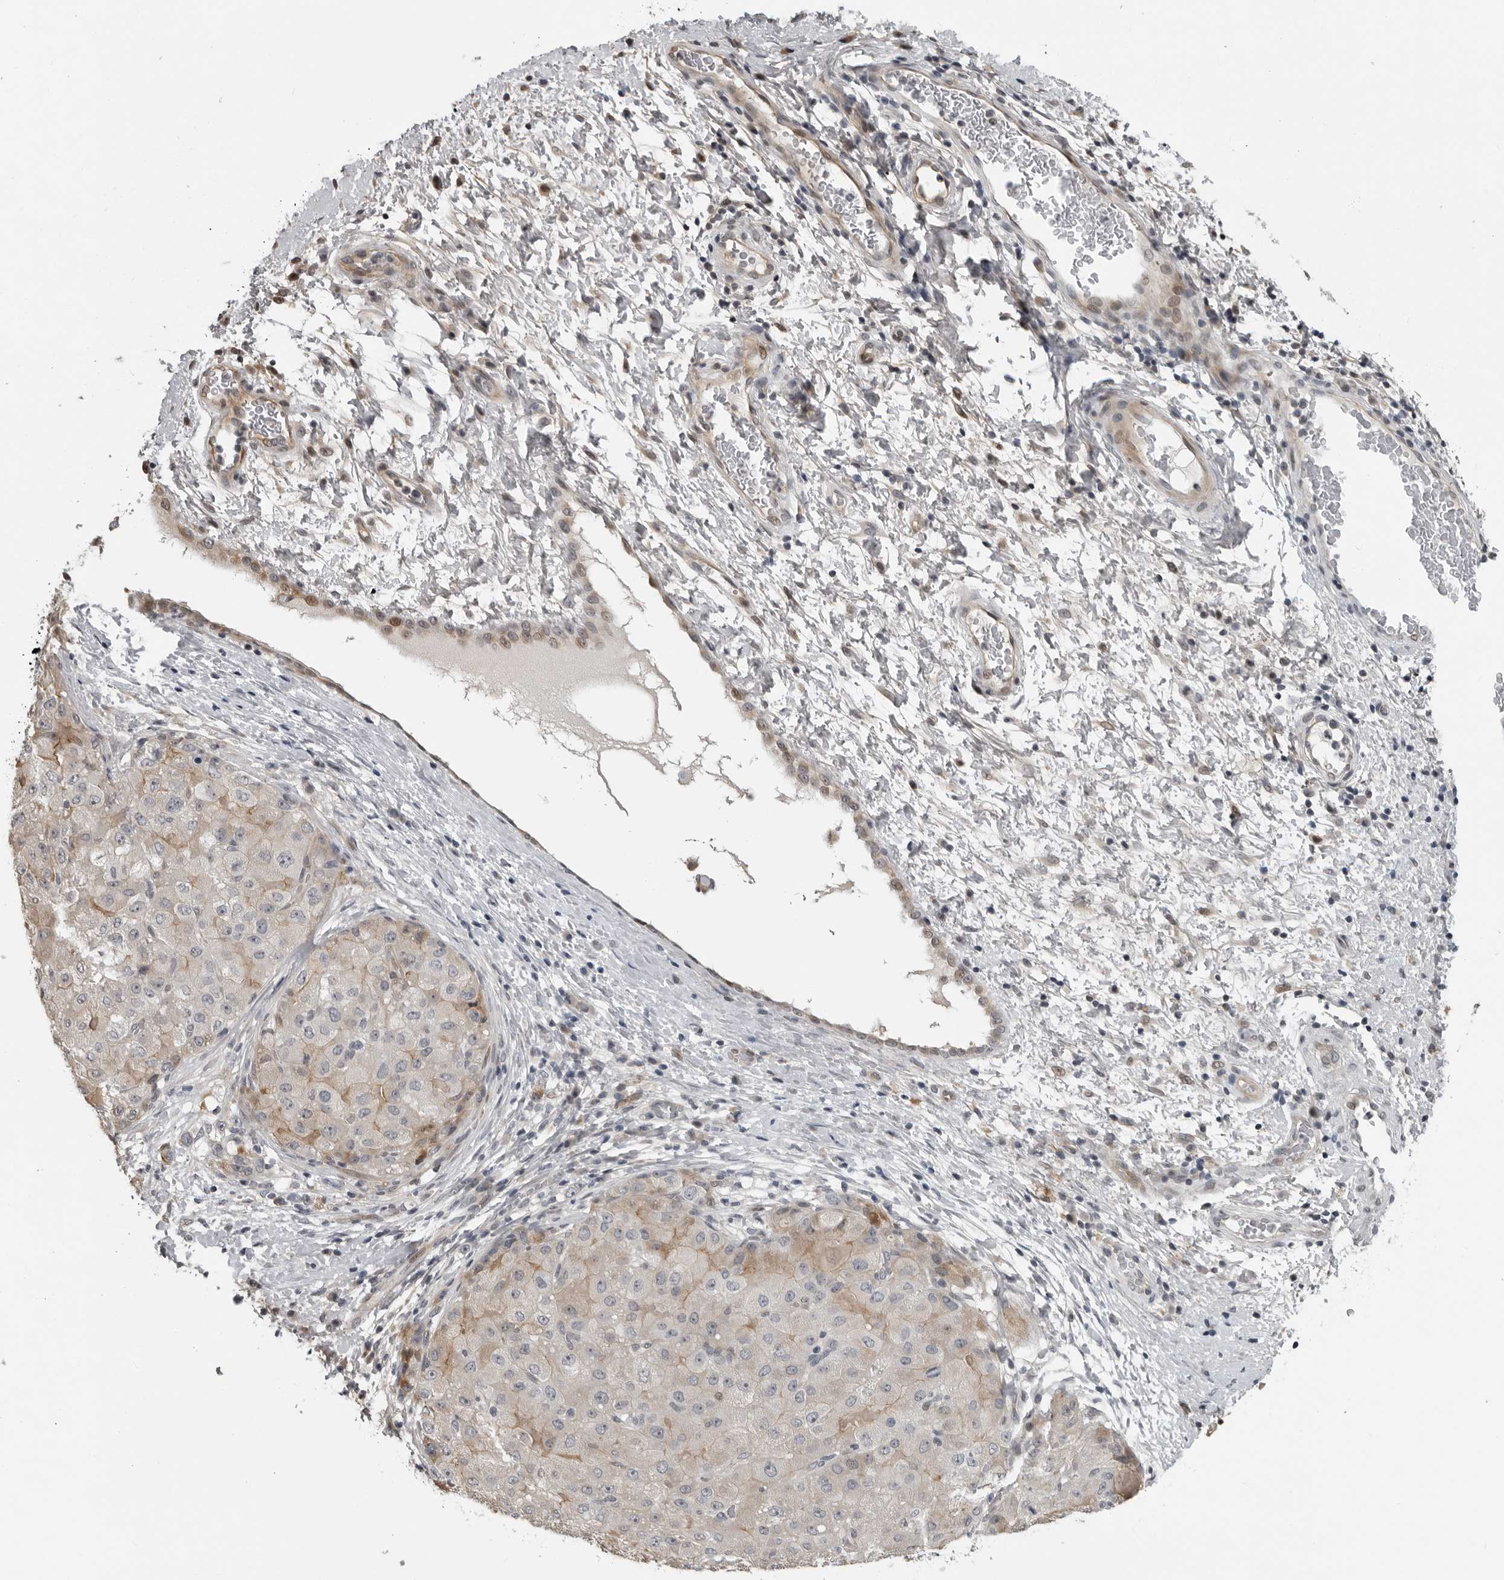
{"staining": {"intensity": "weak", "quantity": "<25%", "location": "cytoplasmic/membranous"}, "tissue": "liver cancer", "cell_type": "Tumor cells", "image_type": "cancer", "snomed": [{"axis": "morphology", "description": "Carcinoma, Hepatocellular, NOS"}, {"axis": "topography", "description": "Liver"}], "caption": "An IHC image of hepatocellular carcinoma (liver) is shown. There is no staining in tumor cells of hepatocellular carcinoma (liver).", "gene": "PRRX2", "patient": {"sex": "male", "age": 80}}